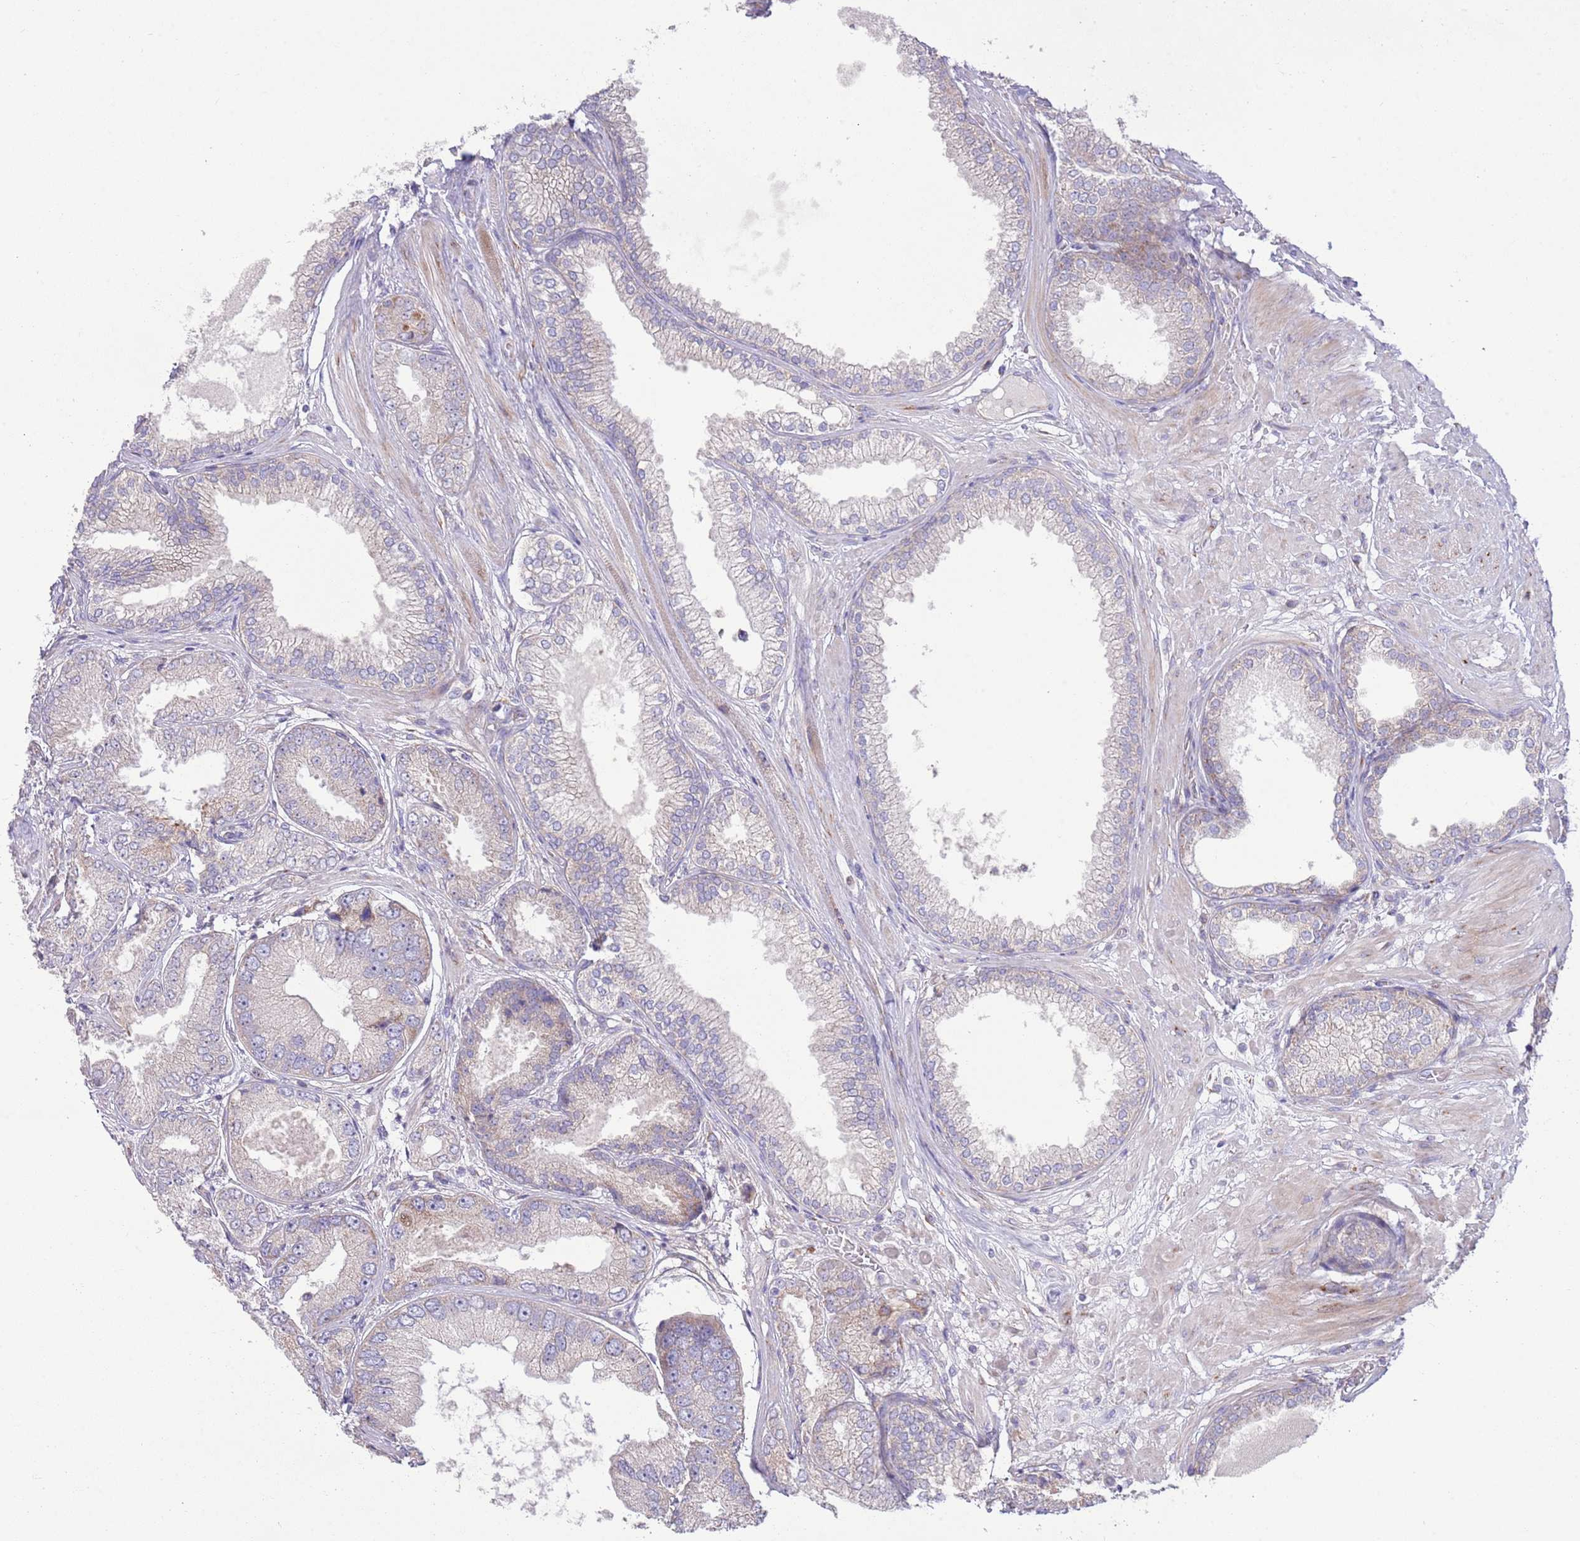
{"staining": {"intensity": "weak", "quantity": "<25%", "location": "cytoplasmic/membranous"}, "tissue": "prostate cancer", "cell_type": "Tumor cells", "image_type": "cancer", "snomed": [{"axis": "morphology", "description": "Adenocarcinoma, High grade"}, {"axis": "topography", "description": "Prostate"}], "caption": "This is an immunohistochemistry (IHC) micrograph of human prostate cancer (adenocarcinoma (high-grade)). There is no staining in tumor cells.", "gene": "TOMM5", "patient": {"sex": "male", "age": 71}}